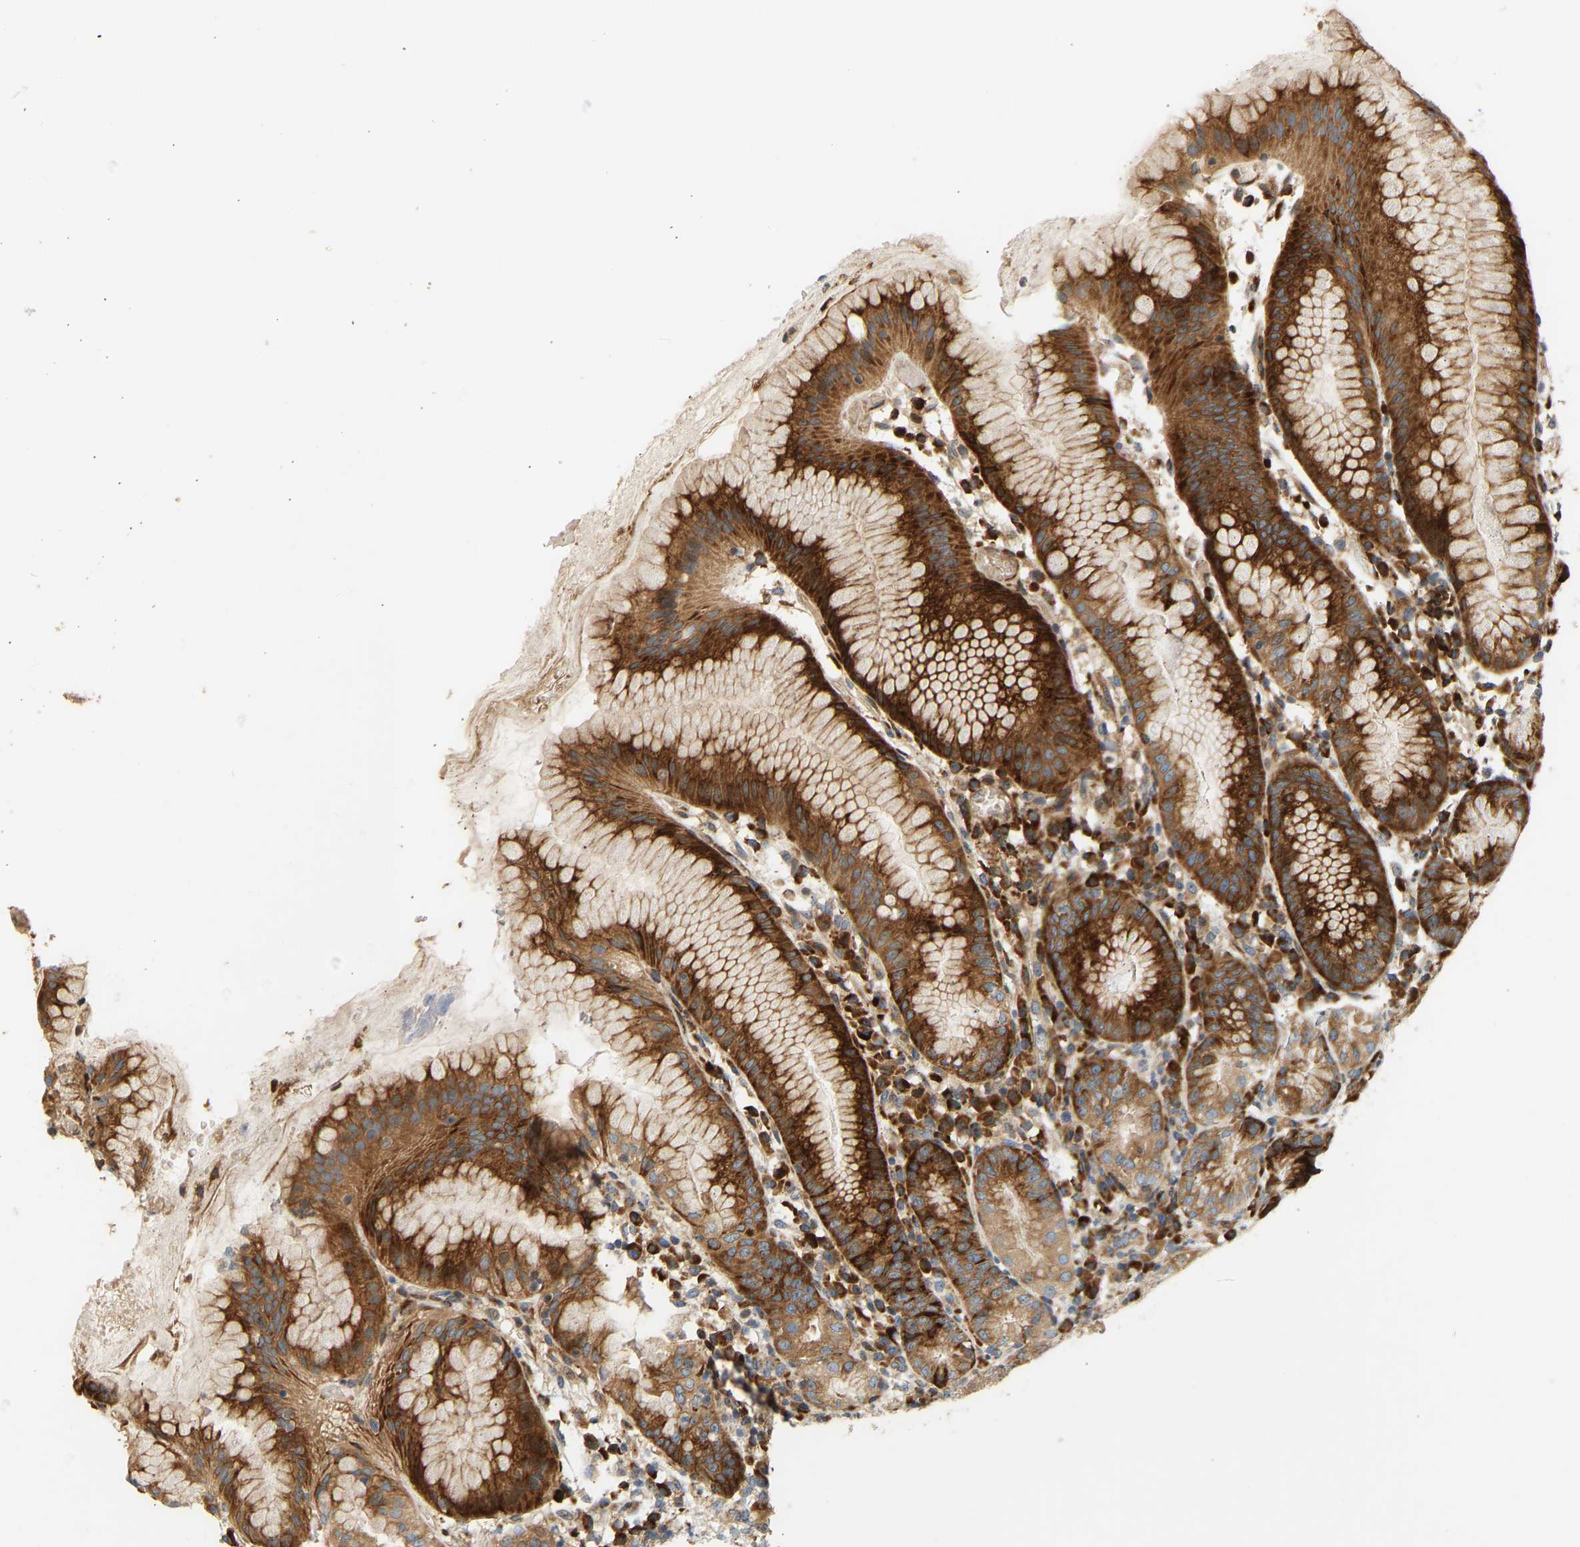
{"staining": {"intensity": "strong", "quantity": ">75%", "location": "cytoplasmic/membranous"}, "tissue": "stomach", "cell_type": "Glandular cells", "image_type": "normal", "snomed": [{"axis": "morphology", "description": "Normal tissue, NOS"}, {"axis": "topography", "description": "Stomach"}, {"axis": "topography", "description": "Stomach, lower"}], "caption": "Brown immunohistochemical staining in normal stomach displays strong cytoplasmic/membranous positivity in about >75% of glandular cells.", "gene": "RPS14", "patient": {"sex": "female", "age": 75}}